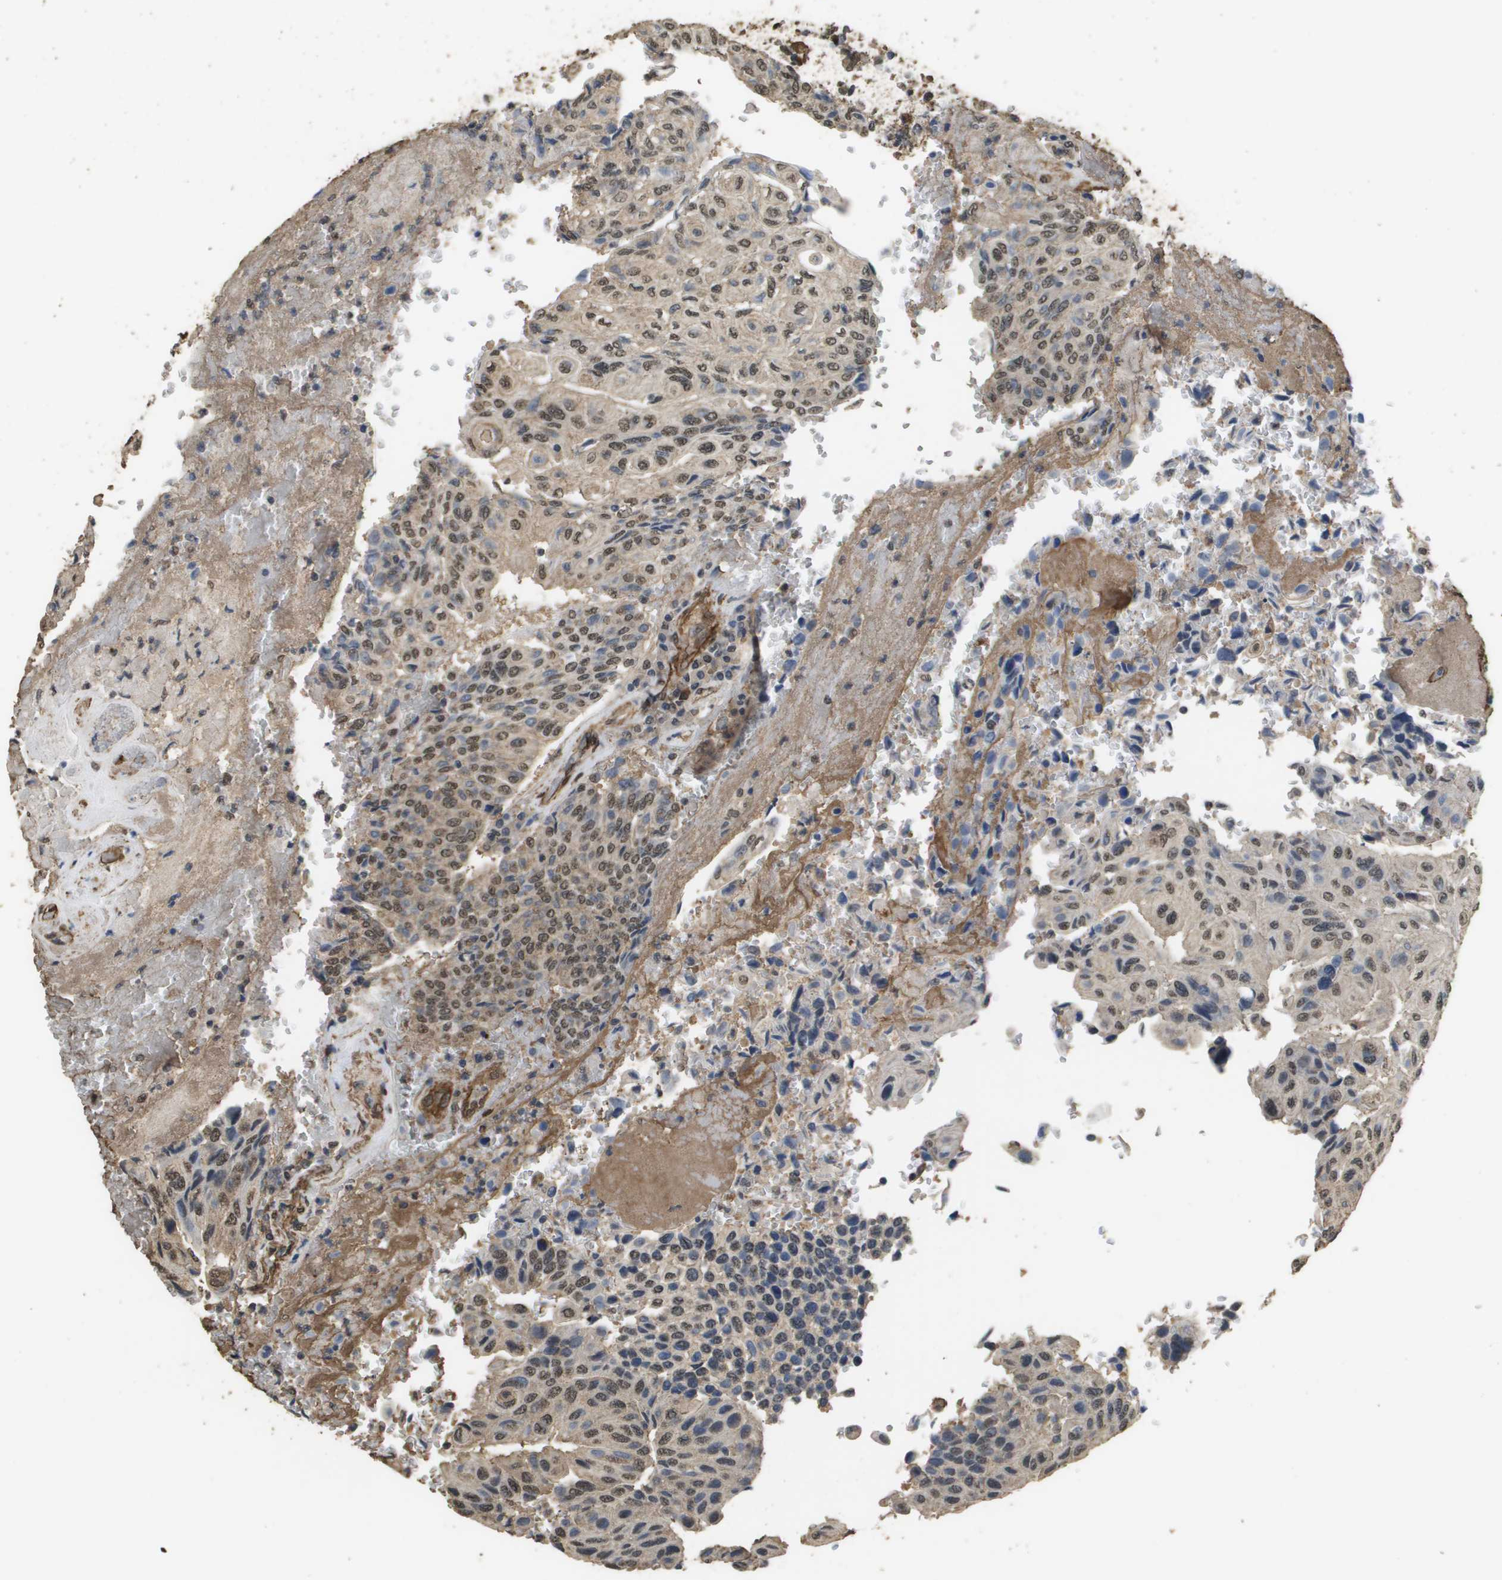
{"staining": {"intensity": "moderate", "quantity": "25%-75%", "location": "cytoplasmic/membranous,nuclear"}, "tissue": "urothelial cancer", "cell_type": "Tumor cells", "image_type": "cancer", "snomed": [{"axis": "morphology", "description": "Urothelial carcinoma, High grade"}, {"axis": "topography", "description": "Urinary bladder"}], "caption": "Tumor cells reveal moderate cytoplasmic/membranous and nuclear positivity in about 25%-75% of cells in urothelial cancer.", "gene": "AAMP", "patient": {"sex": "male", "age": 66}}